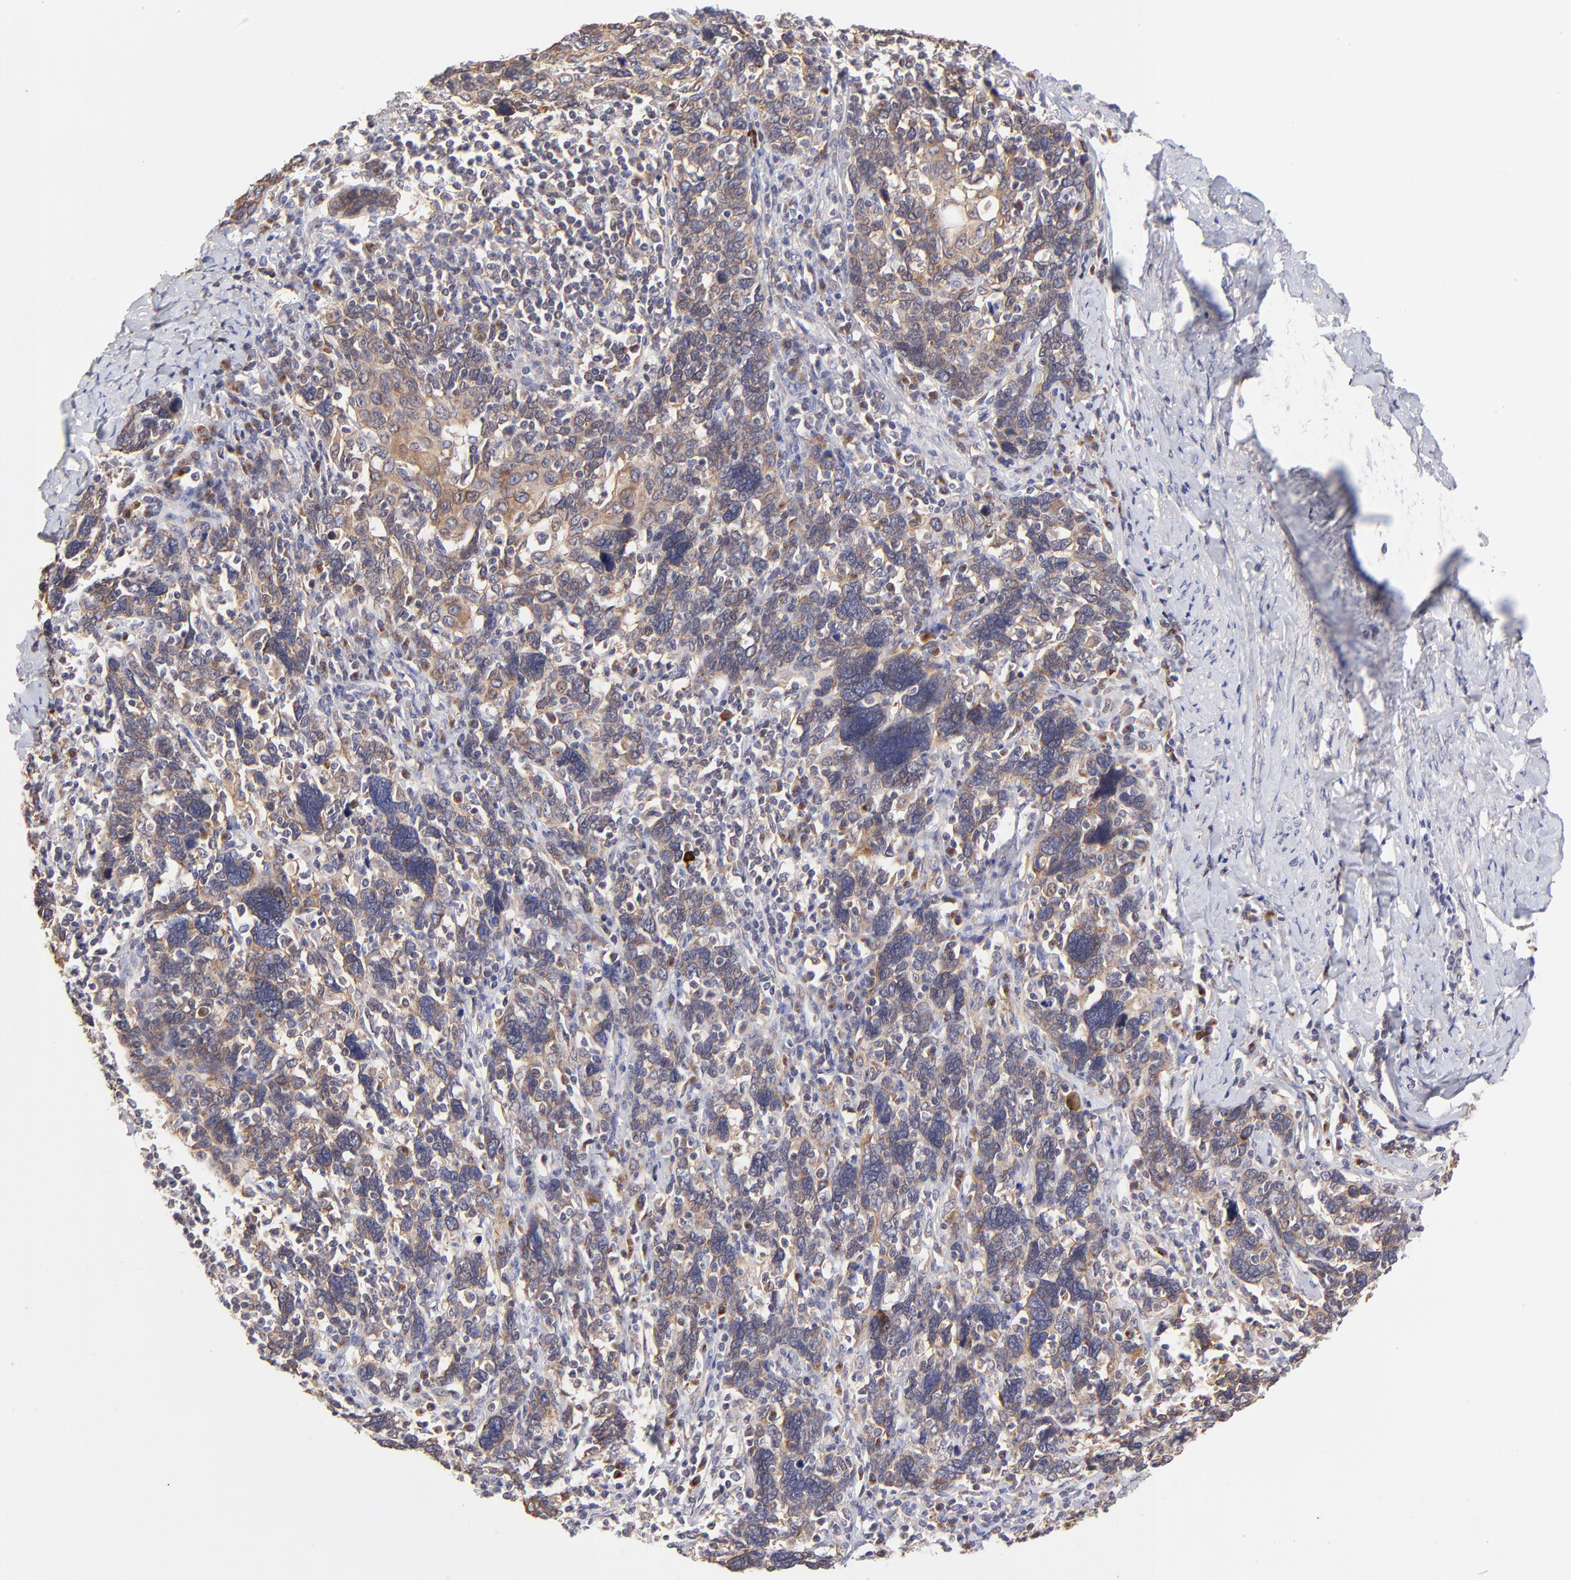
{"staining": {"intensity": "weak", "quantity": ">75%", "location": "cytoplasmic/membranous"}, "tissue": "cervical cancer", "cell_type": "Tumor cells", "image_type": "cancer", "snomed": [{"axis": "morphology", "description": "Squamous cell carcinoma, NOS"}, {"axis": "topography", "description": "Cervix"}], "caption": "This photomicrograph exhibits IHC staining of human cervical squamous cell carcinoma, with low weak cytoplasmic/membranous staining in about >75% of tumor cells.", "gene": "TNRC6B", "patient": {"sex": "female", "age": 41}}